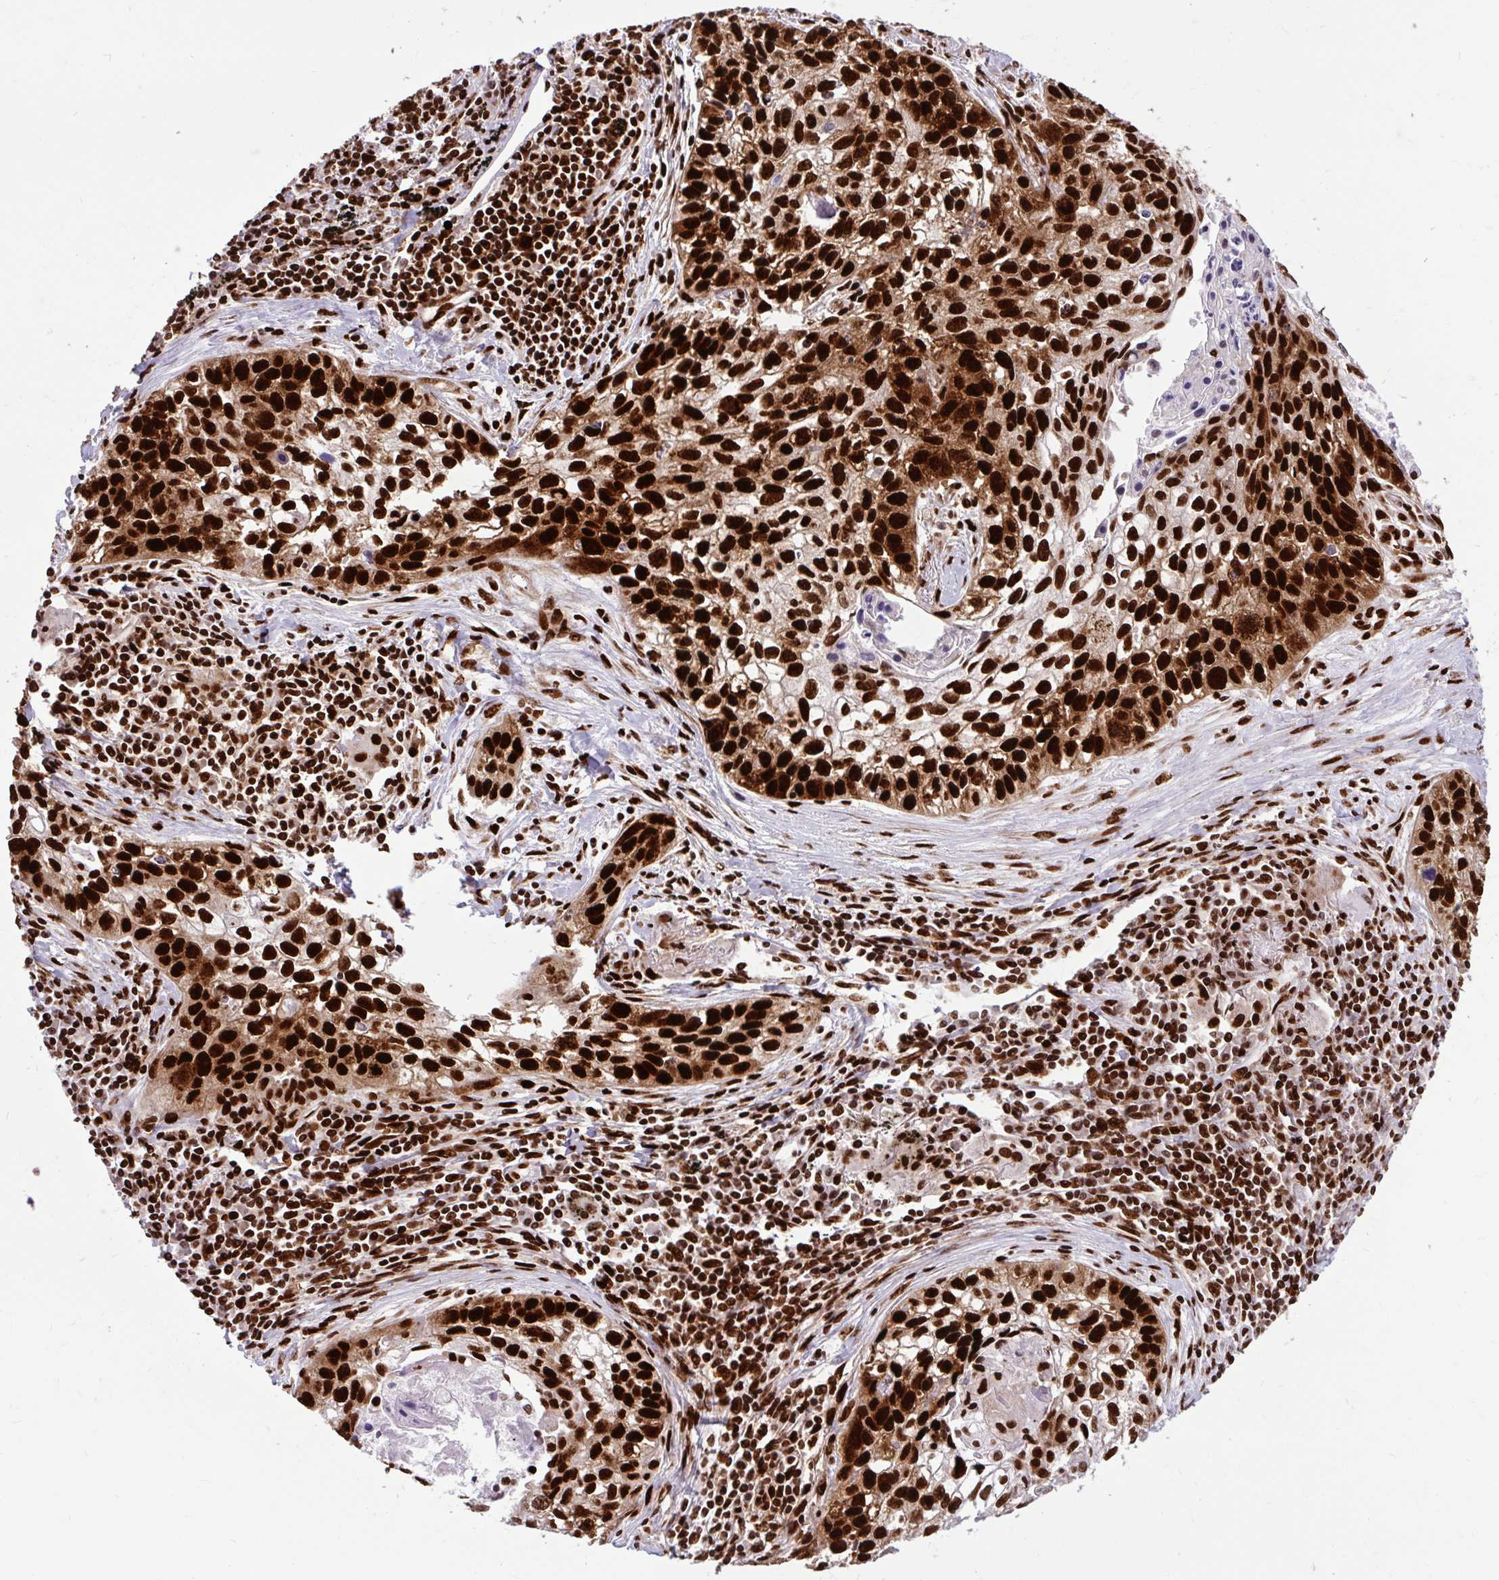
{"staining": {"intensity": "strong", "quantity": ">75%", "location": "nuclear"}, "tissue": "lung cancer", "cell_type": "Tumor cells", "image_type": "cancer", "snomed": [{"axis": "morphology", "description": "Squamous cell carcinoma, NOS"}, {"axis": "topography", "description": "Lung"}], "caption": "An IHC micrograph of tumor tissue is shown. Protein staining in brown shows strong nuclear positivity in lung cancer within tumor cells.", "gene": "FUS", "patient": {"sex": "male", "age": 74}}